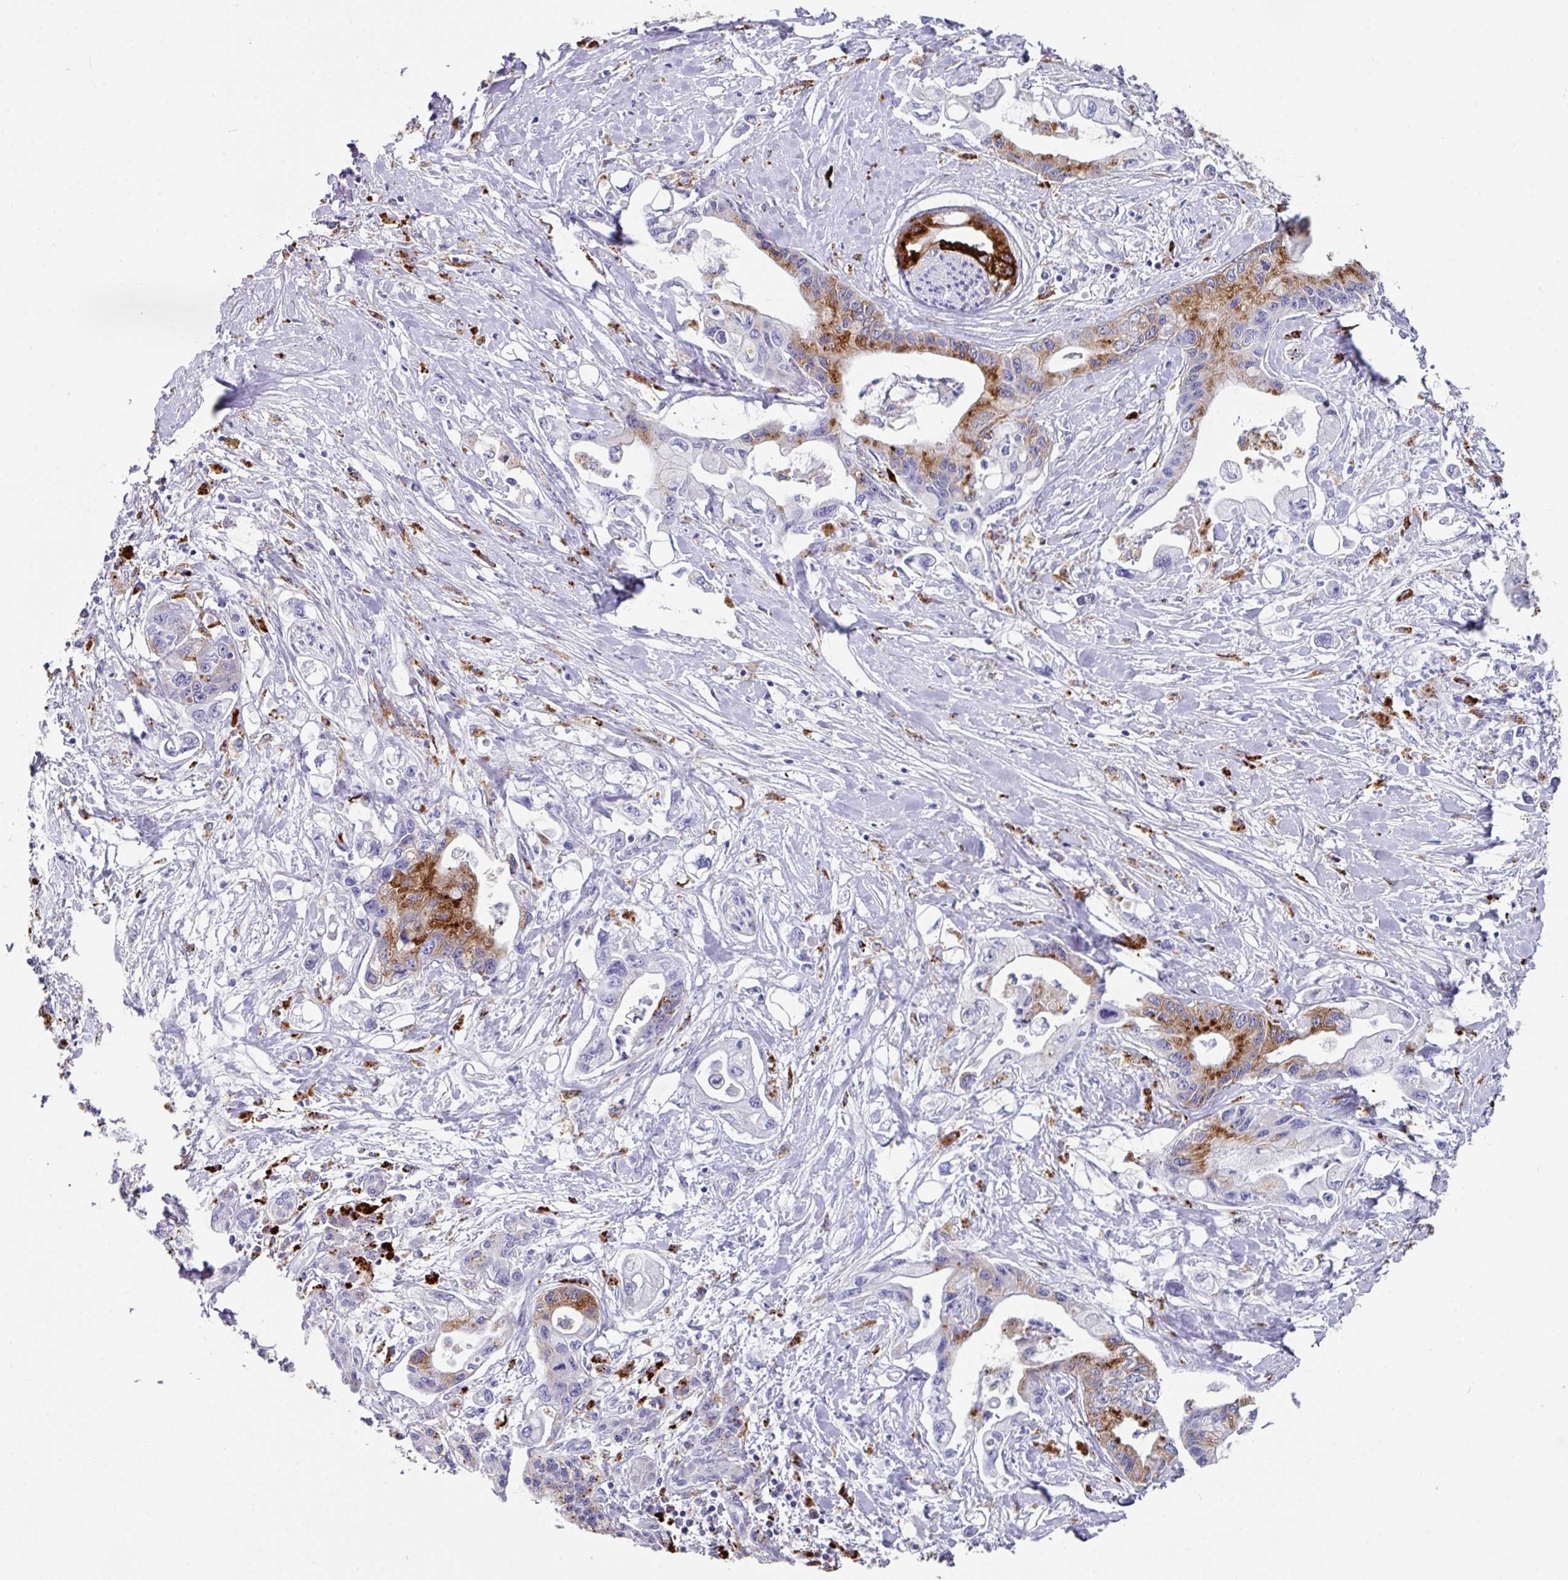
{"staining": {"intensity": "strong", "quantity": "<25%", "location": "cytoplasmic/membranous"}, "tissue": "pancreatic cancer", "cell_type": "Tumor cells", "image_type": "cancer", "snomed": [{"axis": "morphology", "description": "Adenocarcinoma, NOS"}, {"axis": "topography", "description": "Pancreas"}], "caption": "Tumor cells exhibit medium levels of strong cytoplasmic/membranous expression in about <25% of cells in adenocarcinoma (pancreatic).", "gene": "CPVL", "patient": {"sex": "male", "age": 61}}